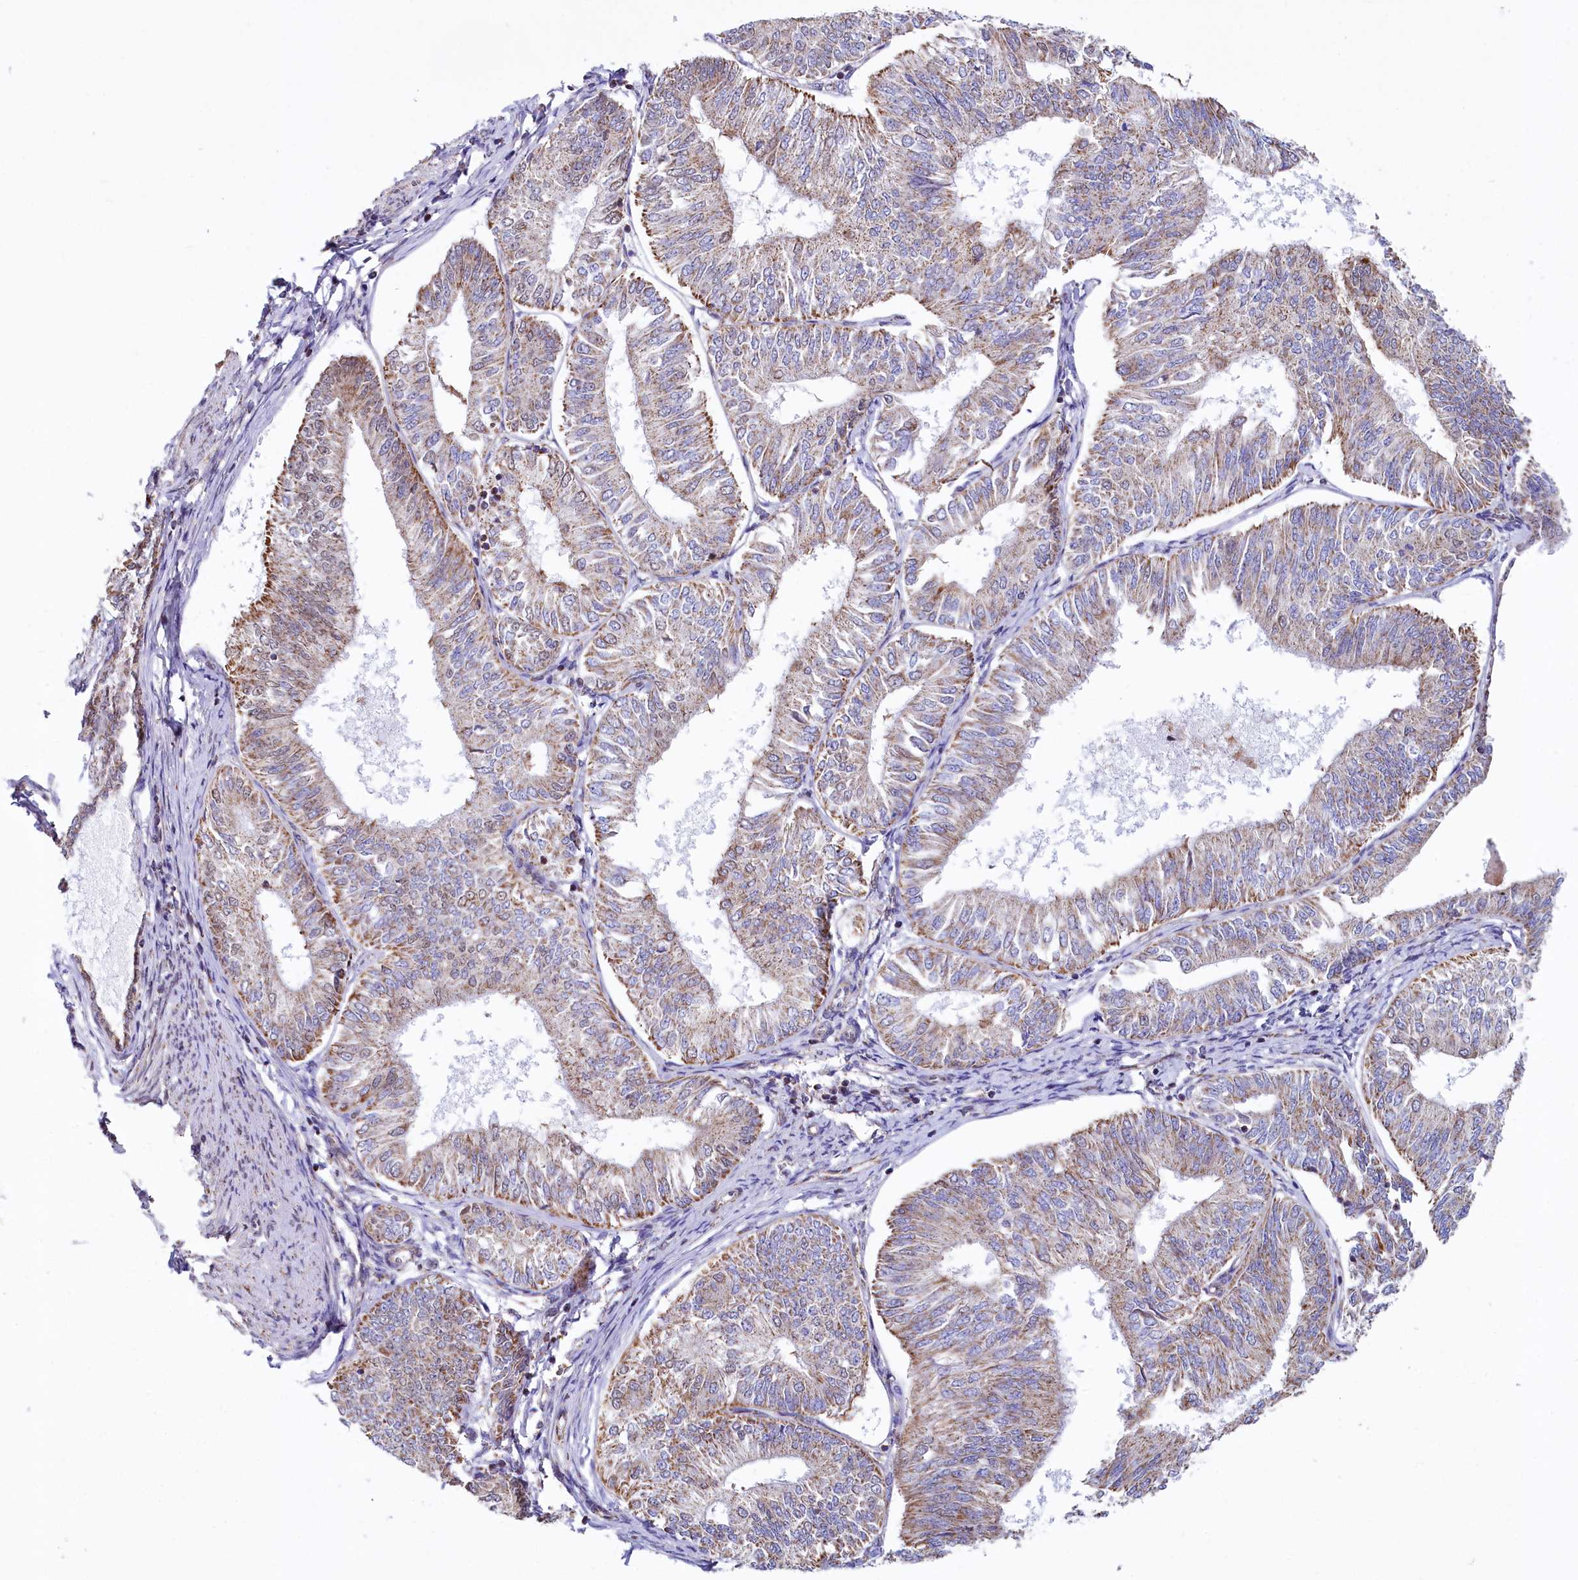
{"staining": {"intensity": "moderate", "quantity": ">75%", "location": "cytoplasmic/membranous"}, "tissue": "endometrial cancer", "cell_type": "Tumor cells", "image_type": "cancer", "snomed": [{"axis": "morphology", "description": "Adenocarcinoma, NOS"}, {"axis": "topography", "description": "Endometrium"}], "caption": "Immunohistochemistry of human adenocarcinoma (endometrial) demonstrates medium levels of moderate cytoplasmic/membranous expression in approximately >75% of tumor cells.", "gene": "MORN3", "patient": {"sex": "female", "age": 58}}